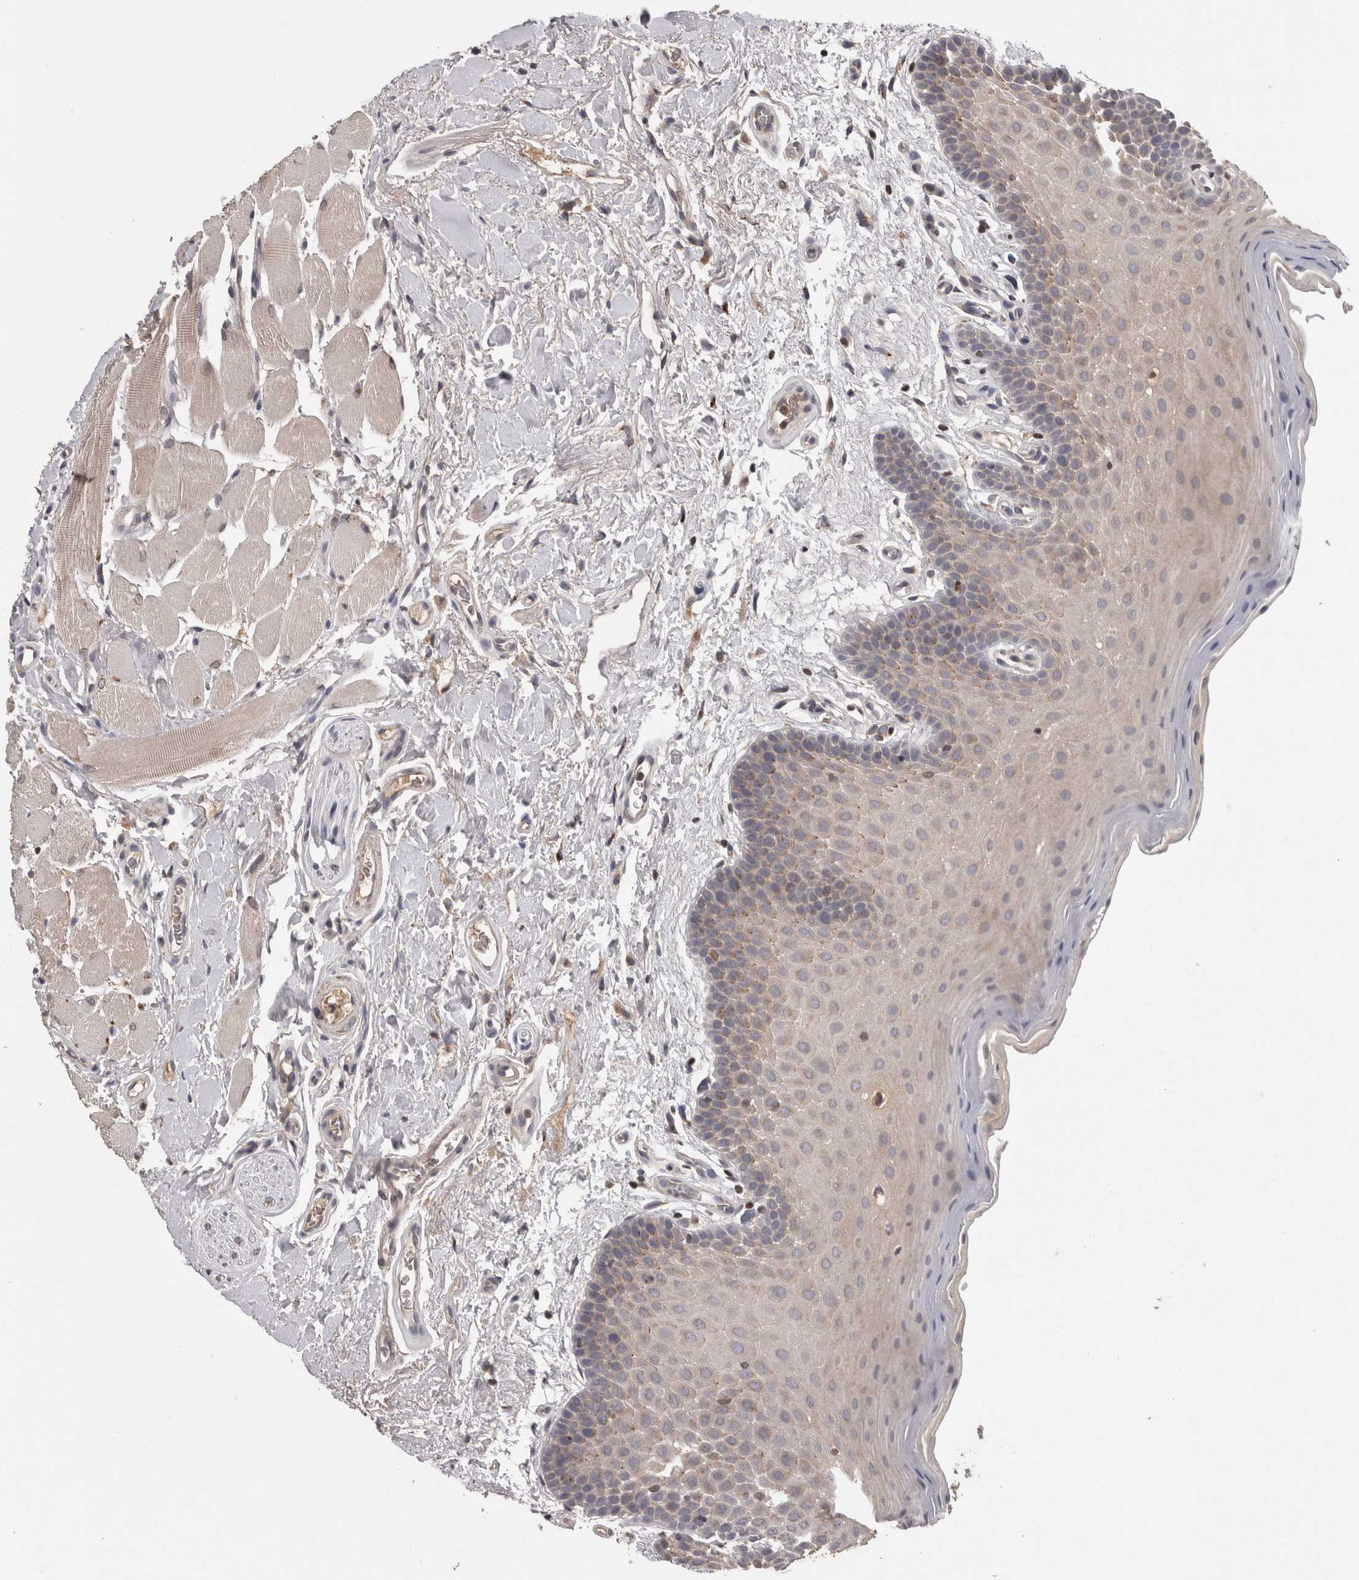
{"staining": {"intensity": "weak", "quantity": "25%-75%", "location": "cytoplasmic/membranous"}, "tissue": "oral mucosa", "cell_type": "Squamous epithelial cells", "image_type": "normal", "snomed": [{"axis": "morphology", "description": "Normal tissue, NOS"}, {"axis": "topography", "description": "Oral tissue"}], "caption": "Immunohistochemical staining of normal oral mucosa exhibits weak cytoplasmic/membranous protein positivity in about 25%-75% of squamous epithelial cells.", "gene": "PCM1", "patient": {"sex": "male", "age": 62}}